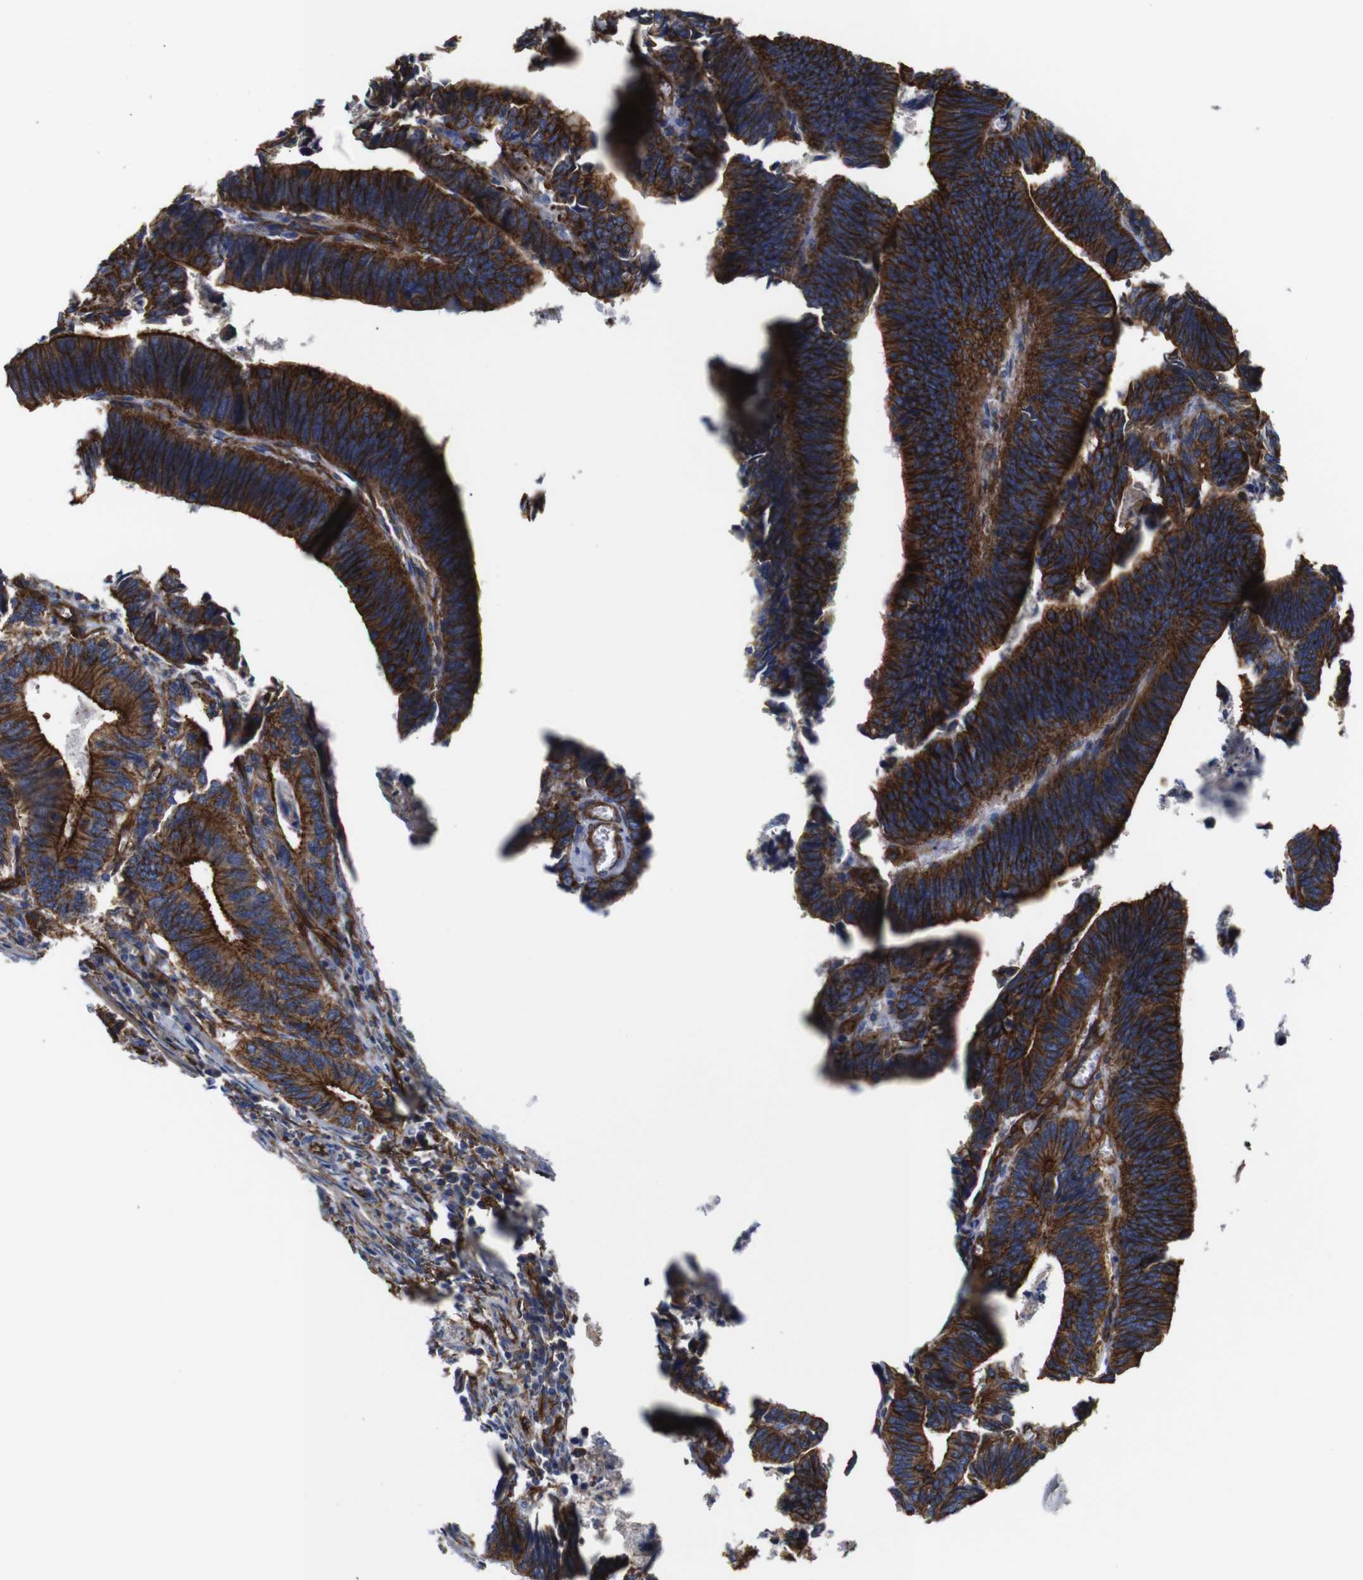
{"staining": {"intensity": "moderate", "quantity": ">75%", "location": "cytoplasmic/membranous"}, "tissue": "colorectal cancer", "cell_type": "Tumor cells", "image_type": "cancer", "snomed": [{"axis": "morphology", "description": "Adenocarcinoma, NOS"}, {"axis": "topography", "description": "Colon"}], "caption": "Protein expression analysis of human adenocarcinoma (colorectal) reveals moderate cytoplasmic/membranous positivity in approximately >75% of tumor cells. The staining was performed using DAB, with brown indicating positive protein expression. Nuclei are stained blue with hematoxylin.", "gene": "SPTBN1", "patient": {"sex": "male", "age": 72}}